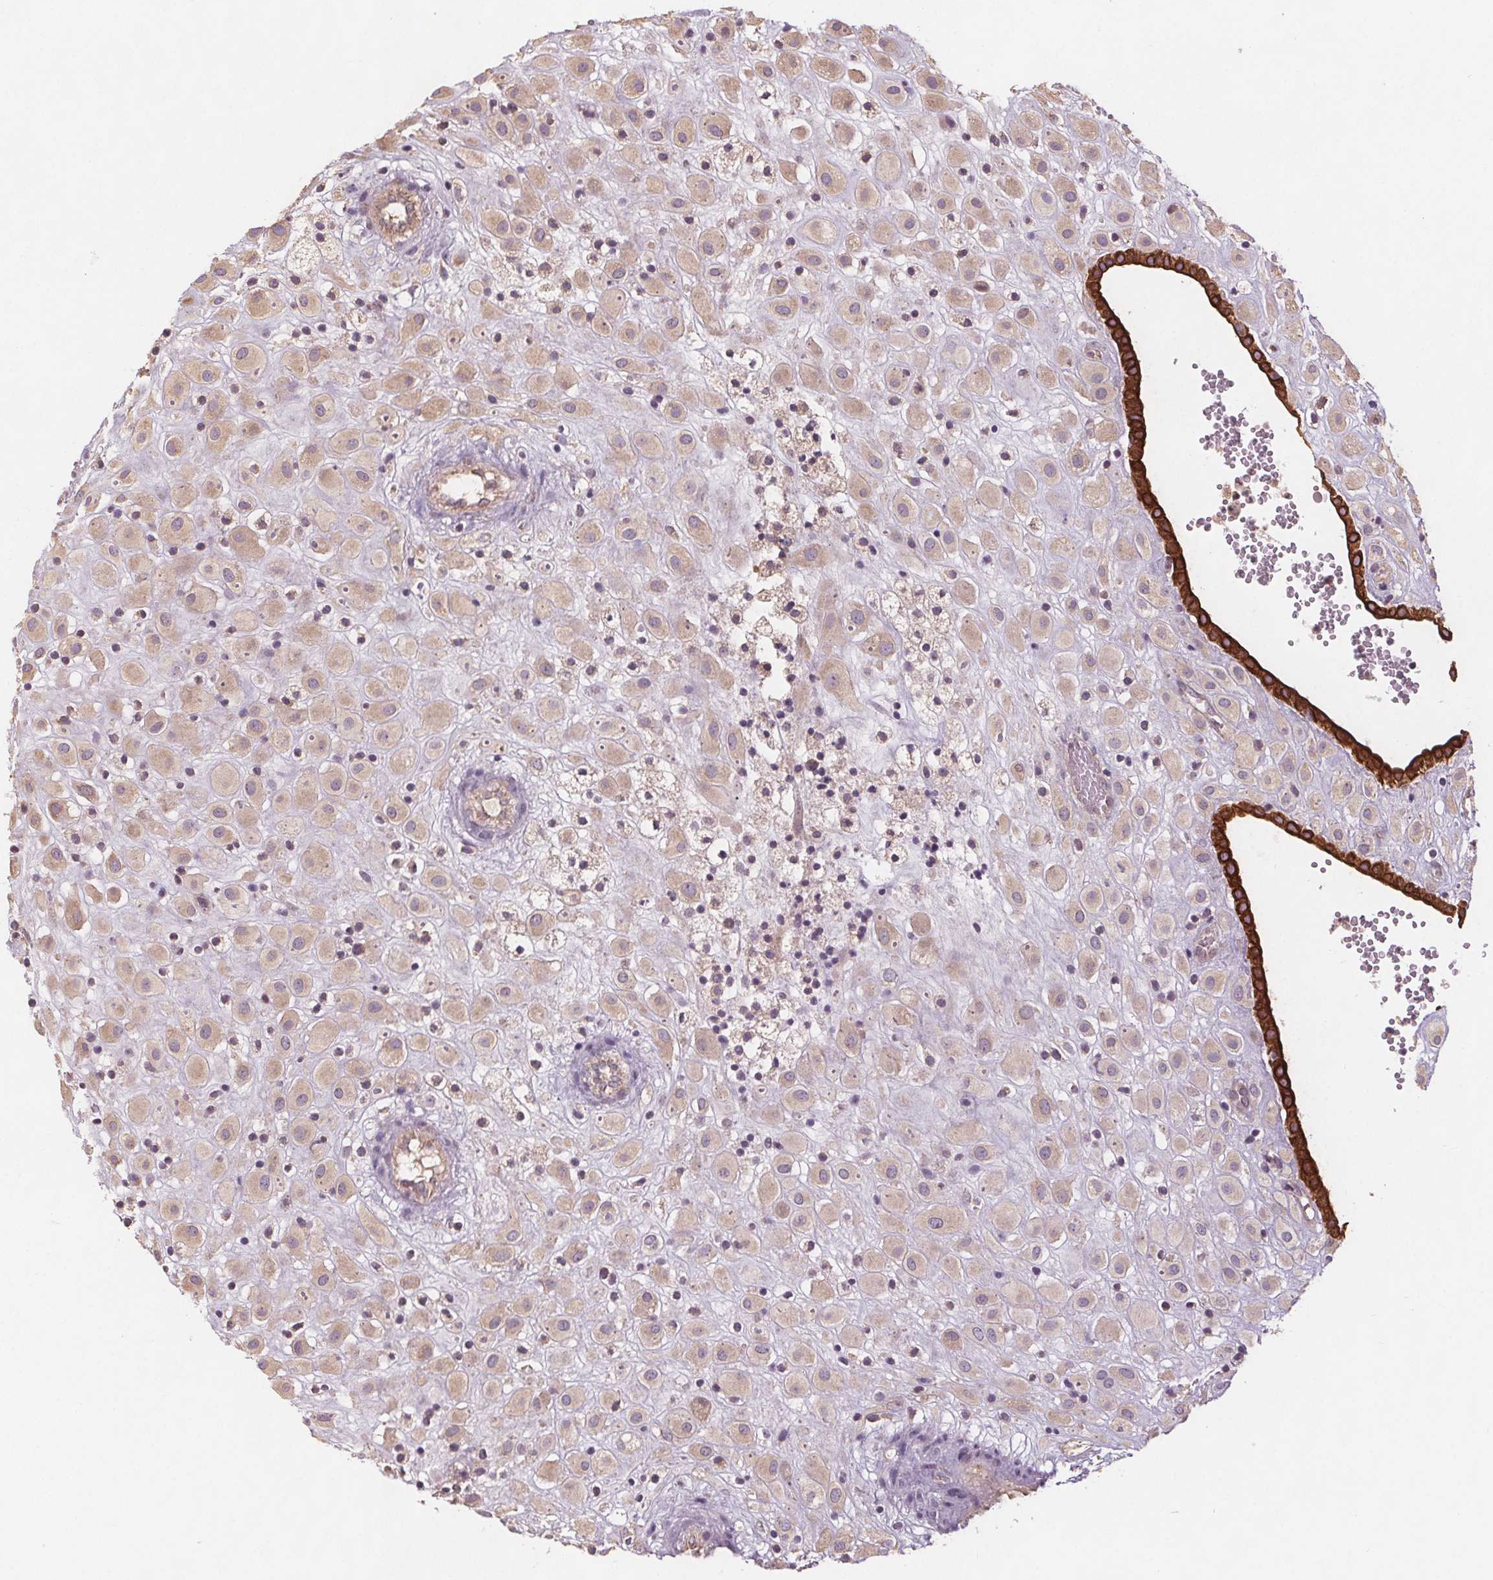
{"staining": {"intensity": "weak", "quantity": "25%-75%", "location": "cytoplasmic/membranous"}, "tissue": "placenta", "cell_type": "Decidual cells", "image_type": "normal", "snomed": [{"axis": "morphology", "description": "Normal tissue, NOS"}, {"axis": "topography", "description": "Placenta"}], "caption": "Approximately 25%-75% of decidual cells in unremarkable placenta demonstrate weak cytoplasmic/membranous protein expression as visualized by brown immunohistochemical staining.", "gene": "TMEM80", "patient": {"sex": "female", "age": 24}}